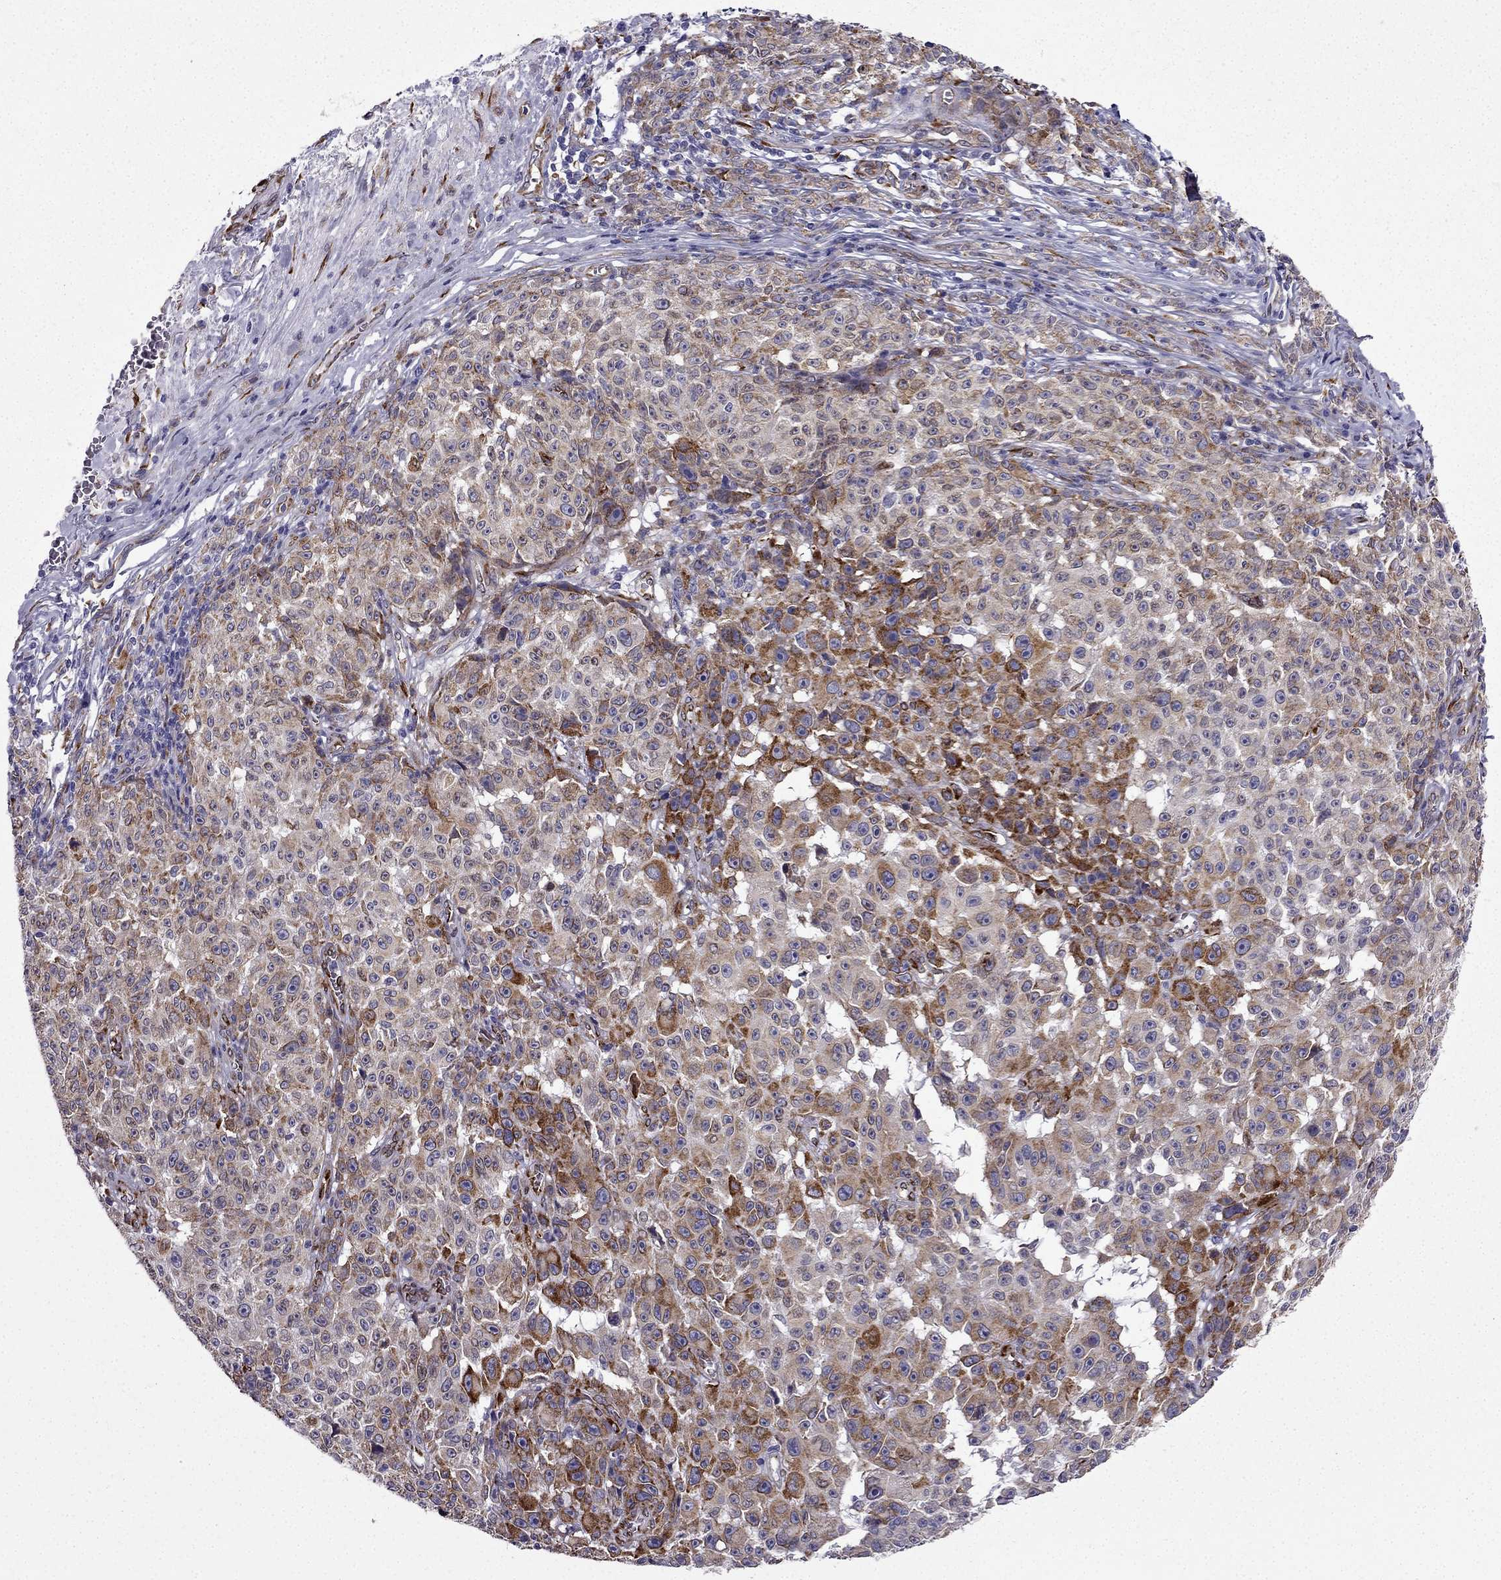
{"staining": {"intensity": "strong", "quantity": "25%-75%", "location": "cytoplasmic/membranous"}, "tissue": "melanoma", "cell_type": "Tumor cells", "image_type": "cancer", "snomed": [{"axis": "morphology", "description": "Malignant melanoma, NOS"}, {"axis": "topography", "description": "Skin"}], "caption": "Malignant melanoma stained for a protein demonstrates strong cytoplasmic/membranous positivity in tumor cells.", "gene": "IKBIP", "patient": {"sex": "female", "age": 82}}